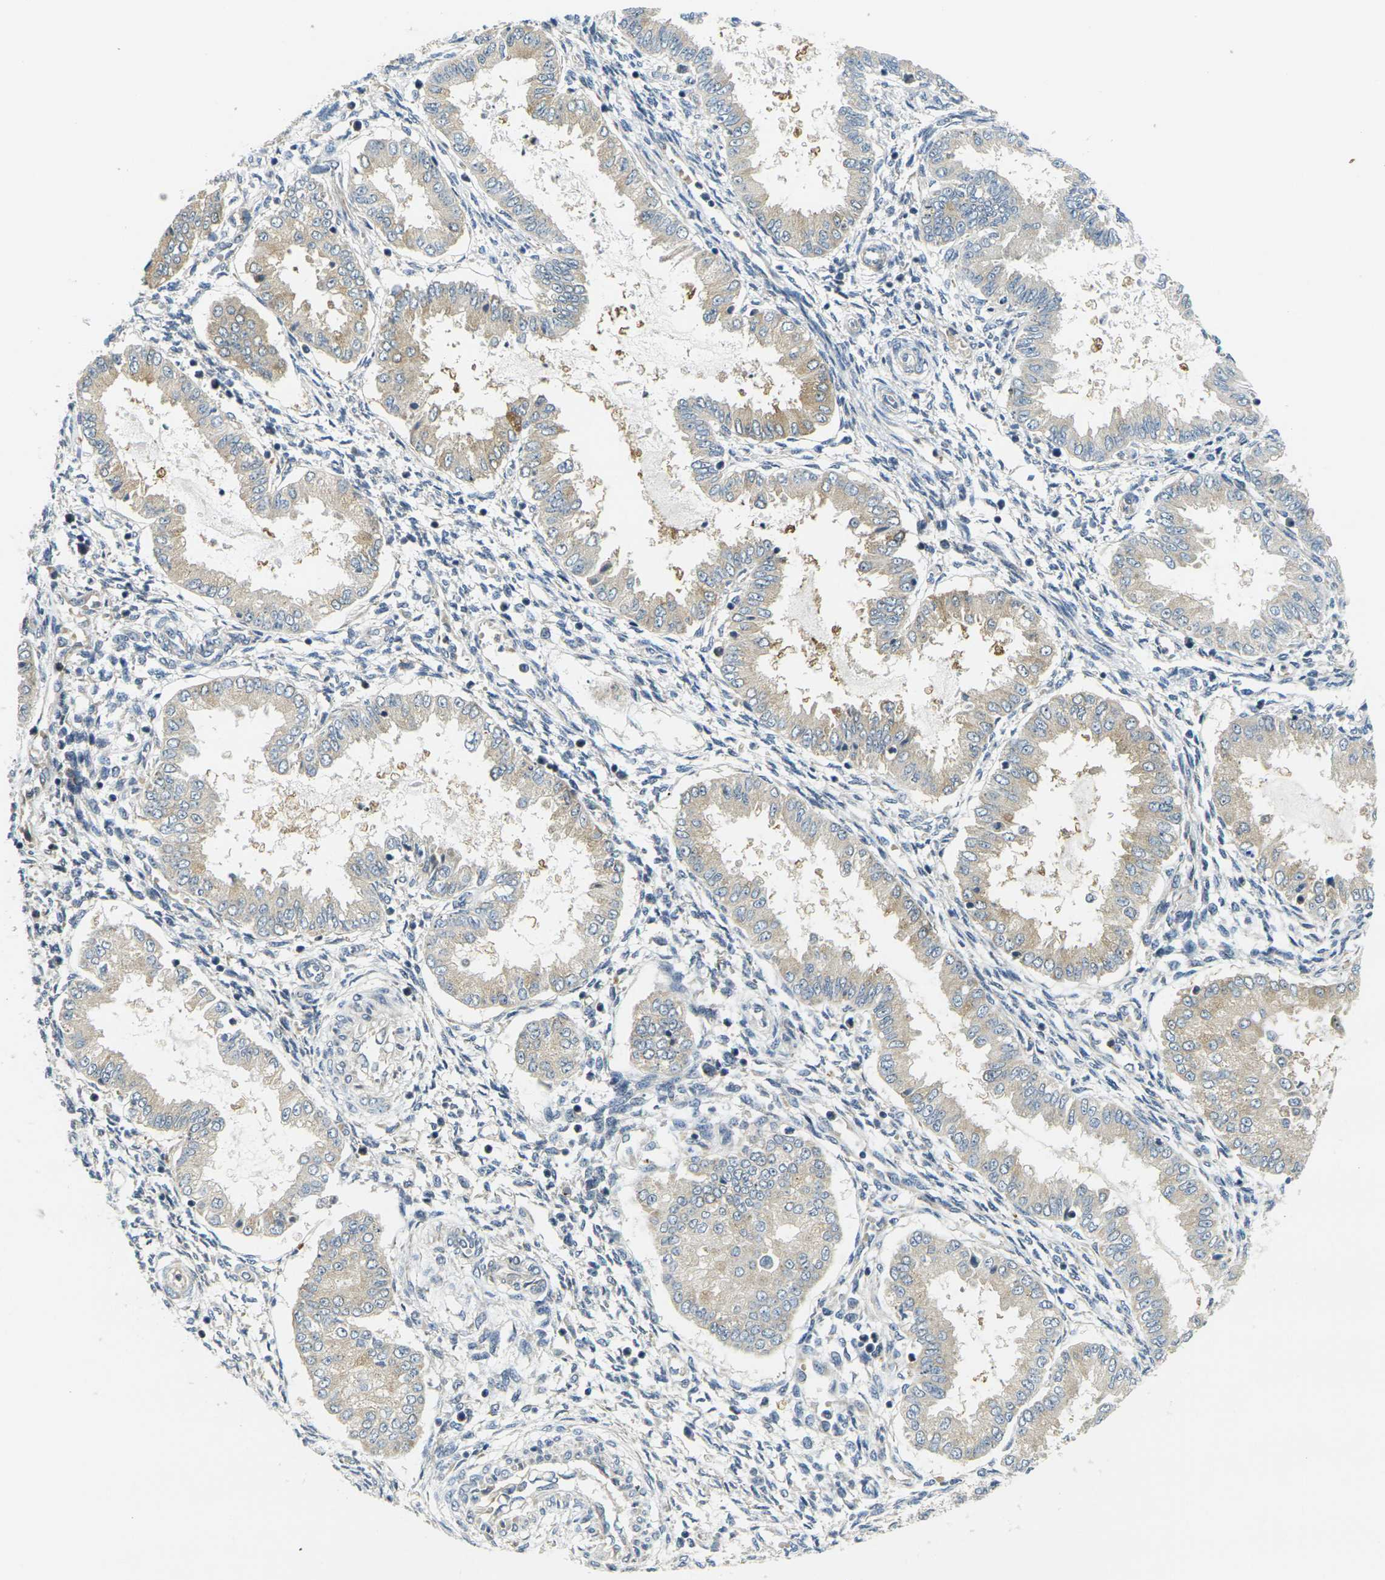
{"staining": {"intensity": "weak", "quantity": "<25%", "location": "cytoplasmic/membranous"}, "tissue": "endometrium", "cell_type": "Cells in endometrial stroma", "image_type": "normal", "snomed": [{"axis": "morphology", "description": "Normal tissue, NOS"}, {"axis": "topography", "description": "Endometrium"}], "caption": "Immunohistochemistry micrograph of benign endometrium: human endometrium stained with DAB (3,3'-diaminobenzidine) displays no significant protein positivity in cells in endometrial stroma.", "gene": "MINAR2", "patient": {"sex": "female", "age": 33}}